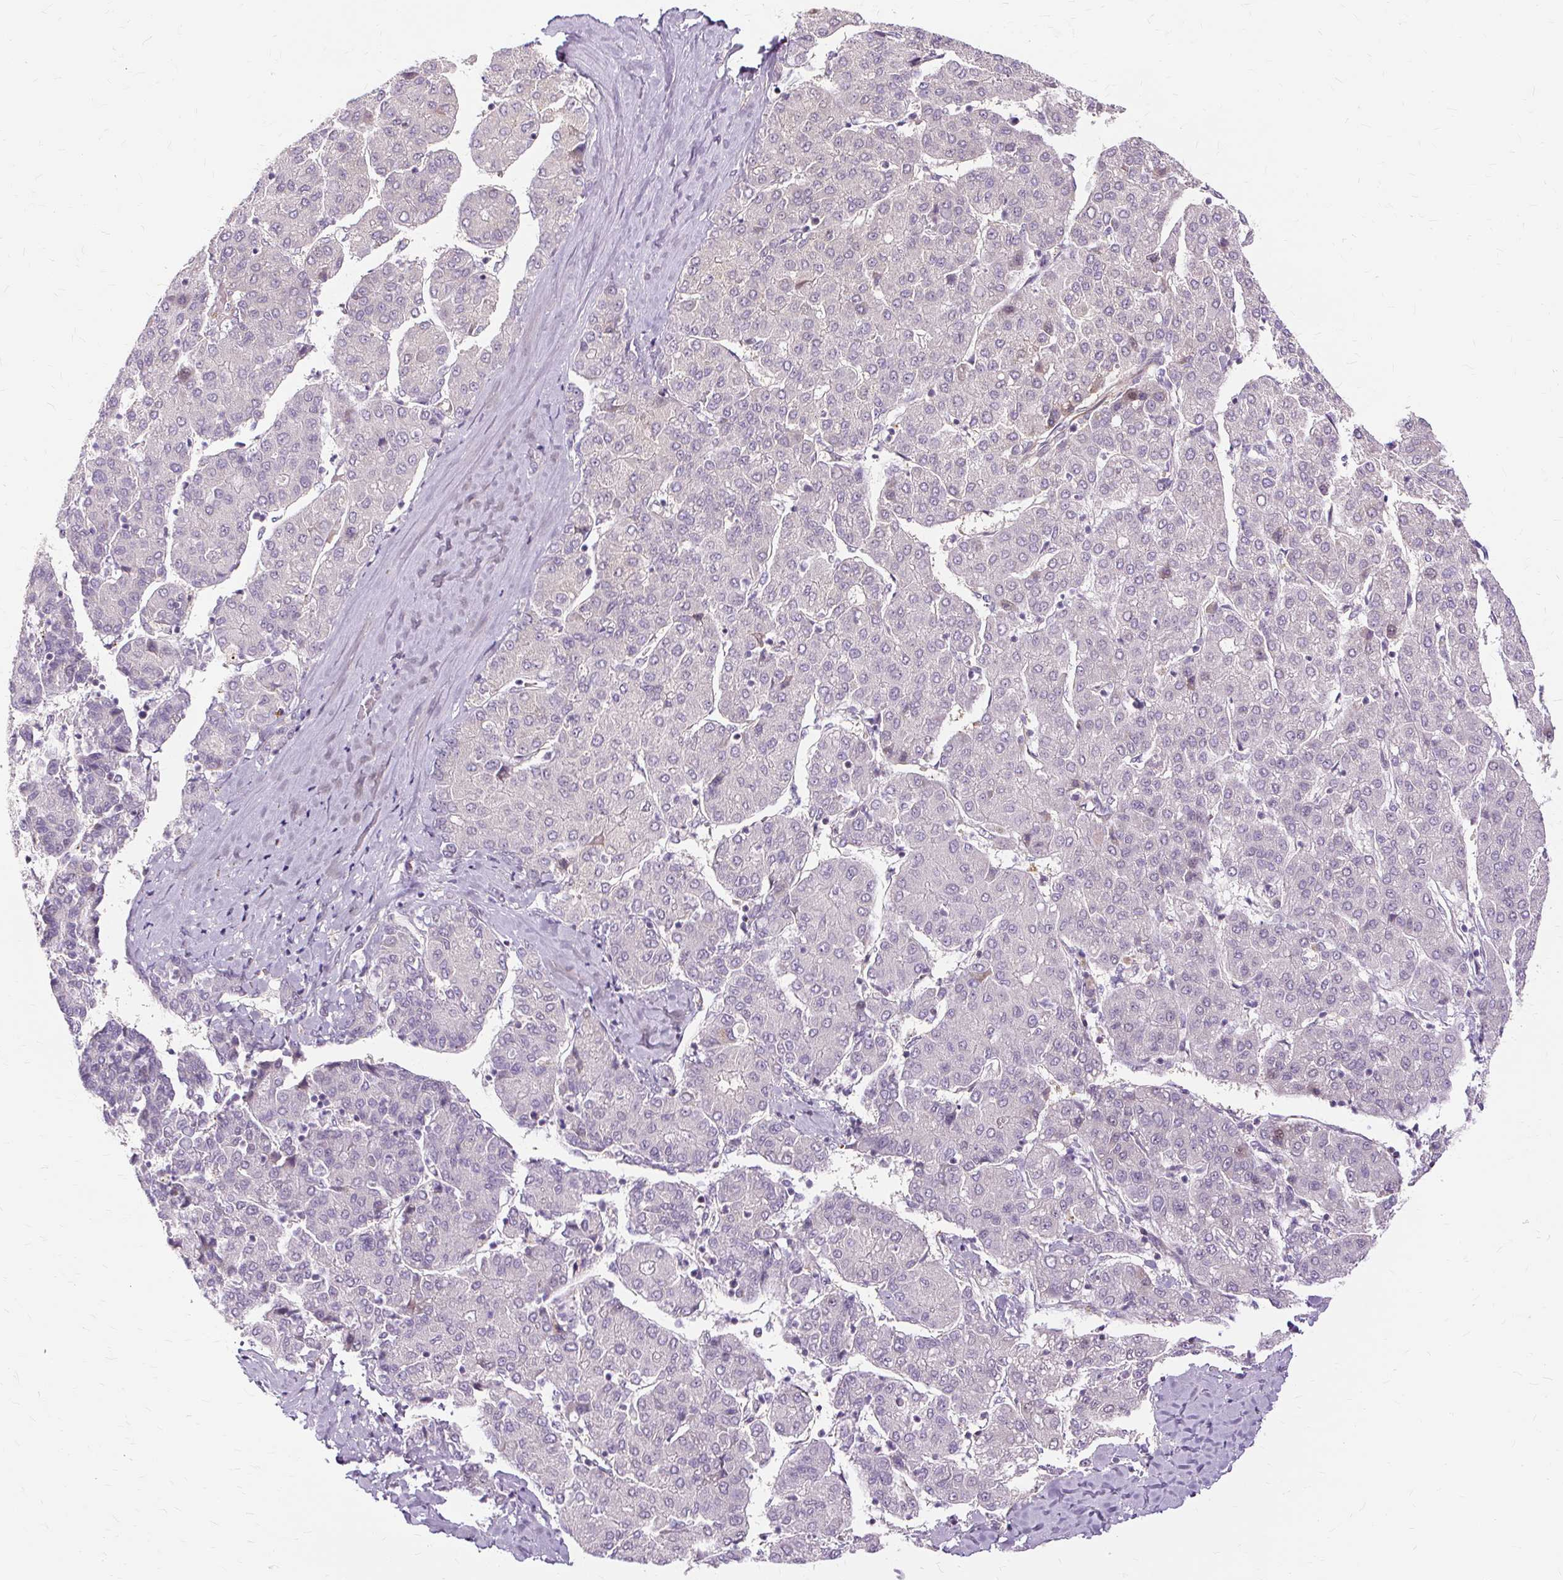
{"staining": {"intensity": "negative", "quantity": "none", "location": "none"}, "tissue": "liver cancer", "cell_type": "Tumor cells", "image_type": "cancer", "snomed": [{"axis": "morphology", "description": "Carcinoma, Hepatocellular, NOS"}, {"axis": "topography", "description": "Liver"}], "caption": "Immunohistochemical staining of hepatocellular carcinoma (liver) exhibits no significant positivity in tumor cells.", "gene": "MMACHC", "patient": {"sex": "male", "age": 65}}